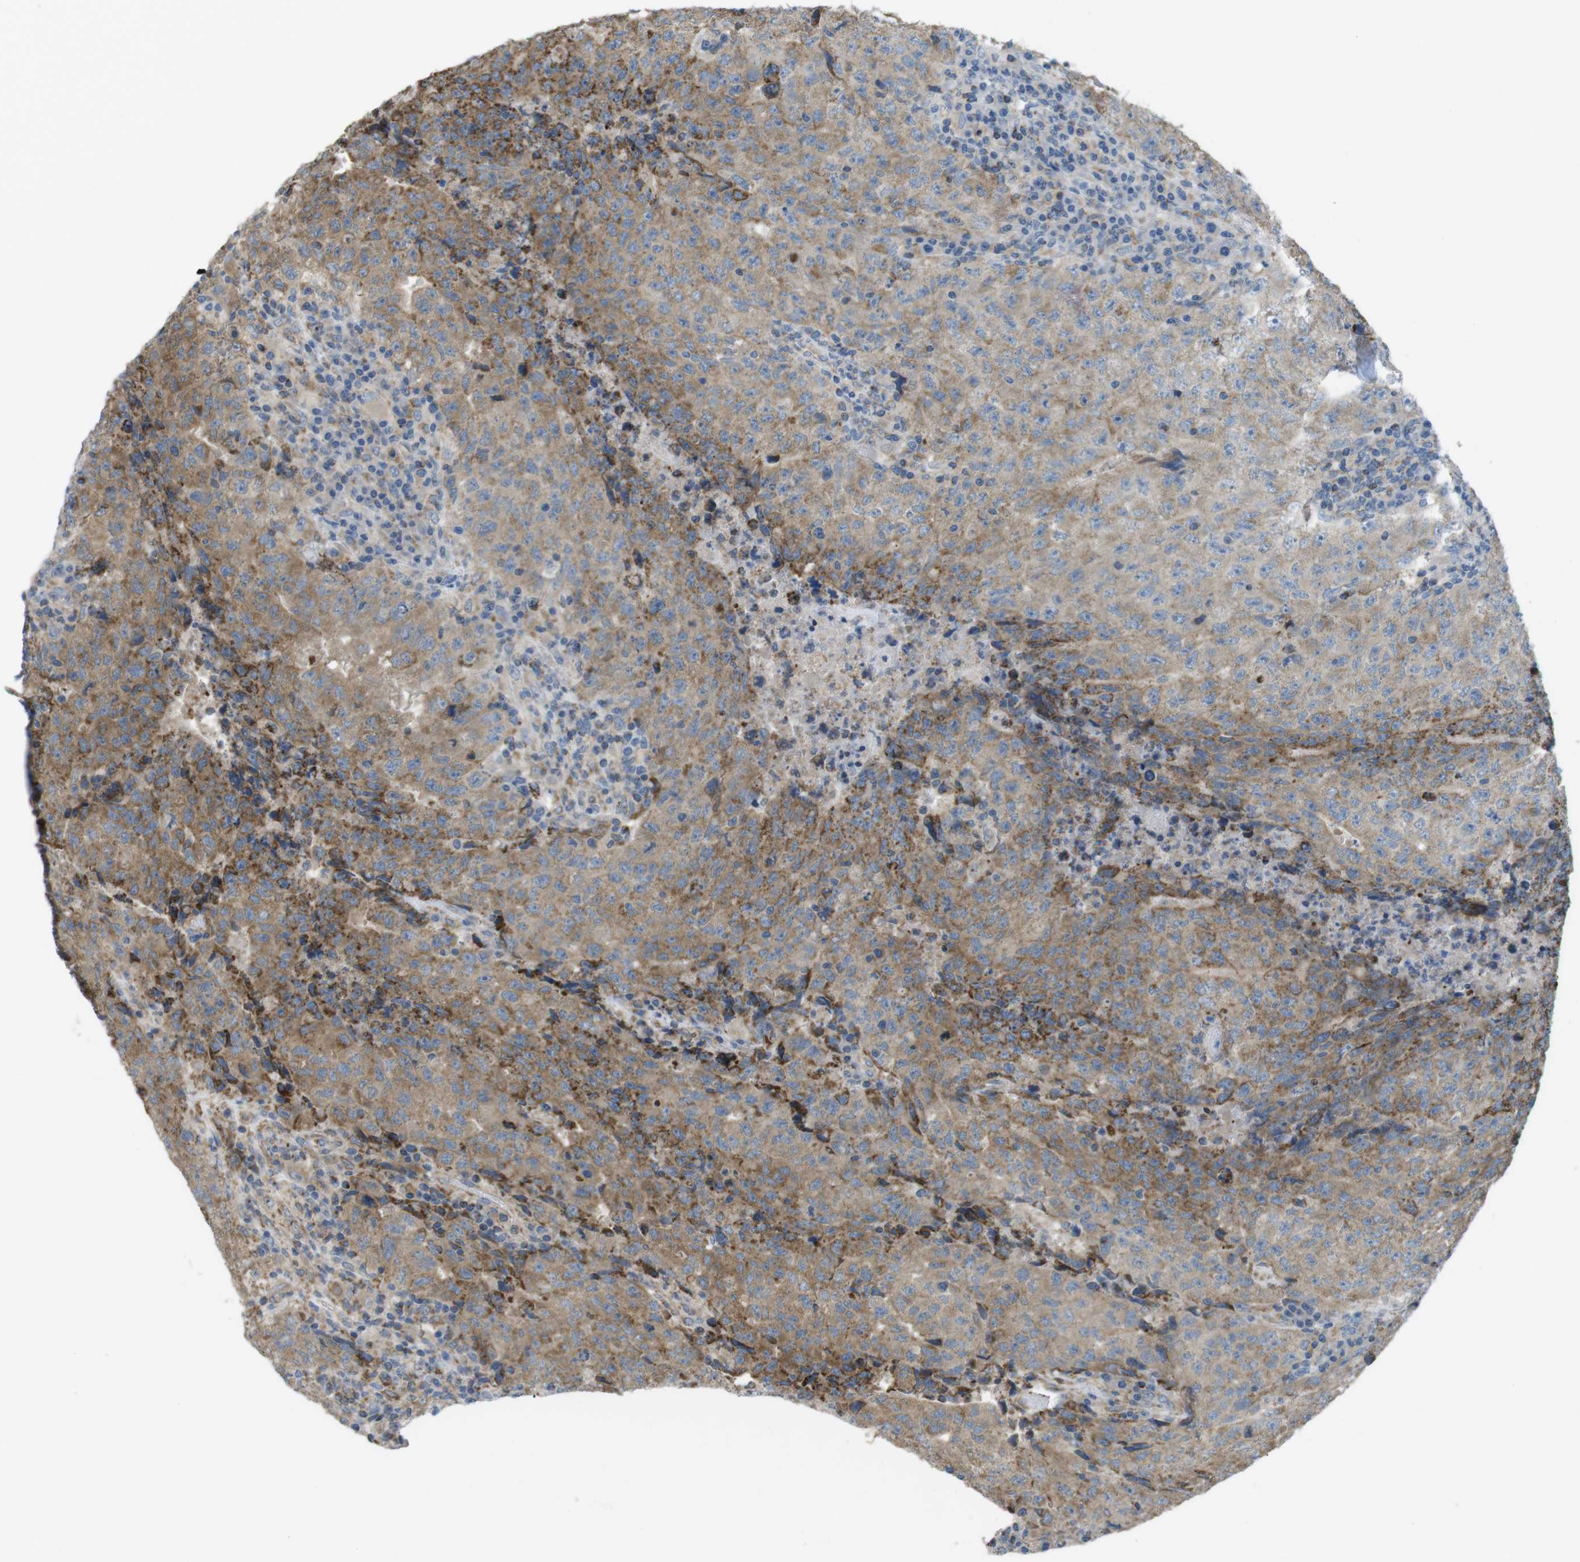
{"staining": {"intensity": "moderate", "quantity": ">75%", "location": "cytoplasmic/membranous"}, "tissue": "testis cancer", "cell_type": "Tumor cells", "image_type": "cancer", "snomed": [{"axis": "morphology", "description": "Necrosis, NOS"}, {"axis": "morphology", "description": "Carcinoma, Embryonal, NOS"}, {"axis": "topography", "description": "Testis"}], "caption": "Approximately >75% of tumor cells in testis embryonal carcinoma display moderate cytoplasmic/membranous protein positivity as visualized by brown immunohistochemical staining.", "gene": "GRIK2", "patient": {"sex": "male", "age": 19}}